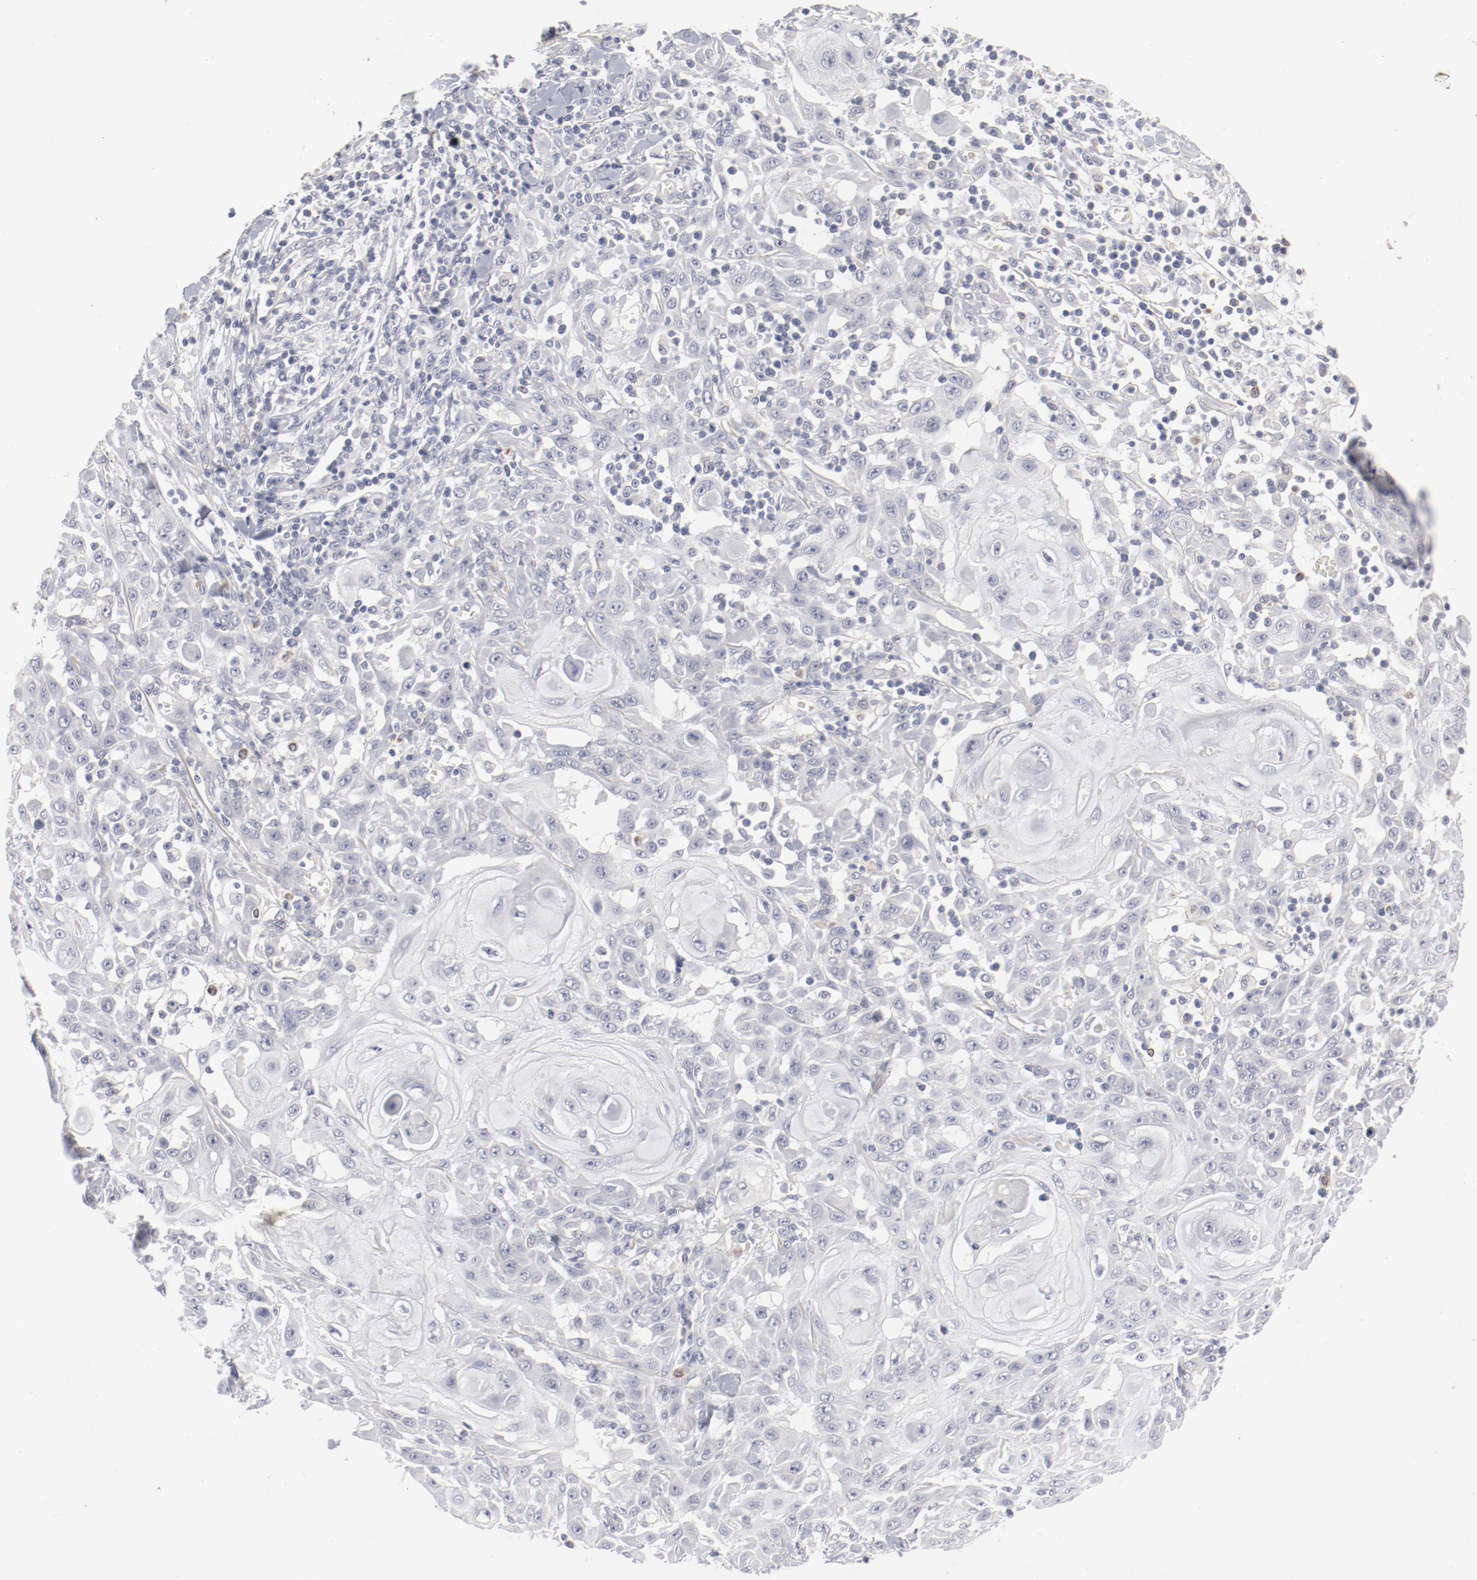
{"staining": {"intensity": "negative", "quantity": "none", "location": "none"}, "tissue": "skin cancer", "cell_type": "Tumor cells", "image_type": "cancer", "snomed": [{"axis": "morphology", "description": "Squamous cell carcinoma, NOS"}, {"axis": "topography", "description": "Skin"}], "caption": "DAB (3,3'-diaminobenzidine) immunohistochemical staining of skin cancer reveals no significant staining in tumor cells. Brightfield microscopy of immunohistochemistry (IHC) stained with DAB (3,3'-diaminobenzidine) (brown) and hematoxylin (blue), captured at high magnification.", "gene": "SH3BGR", "patient": {"sex": "male", "age": 24}}